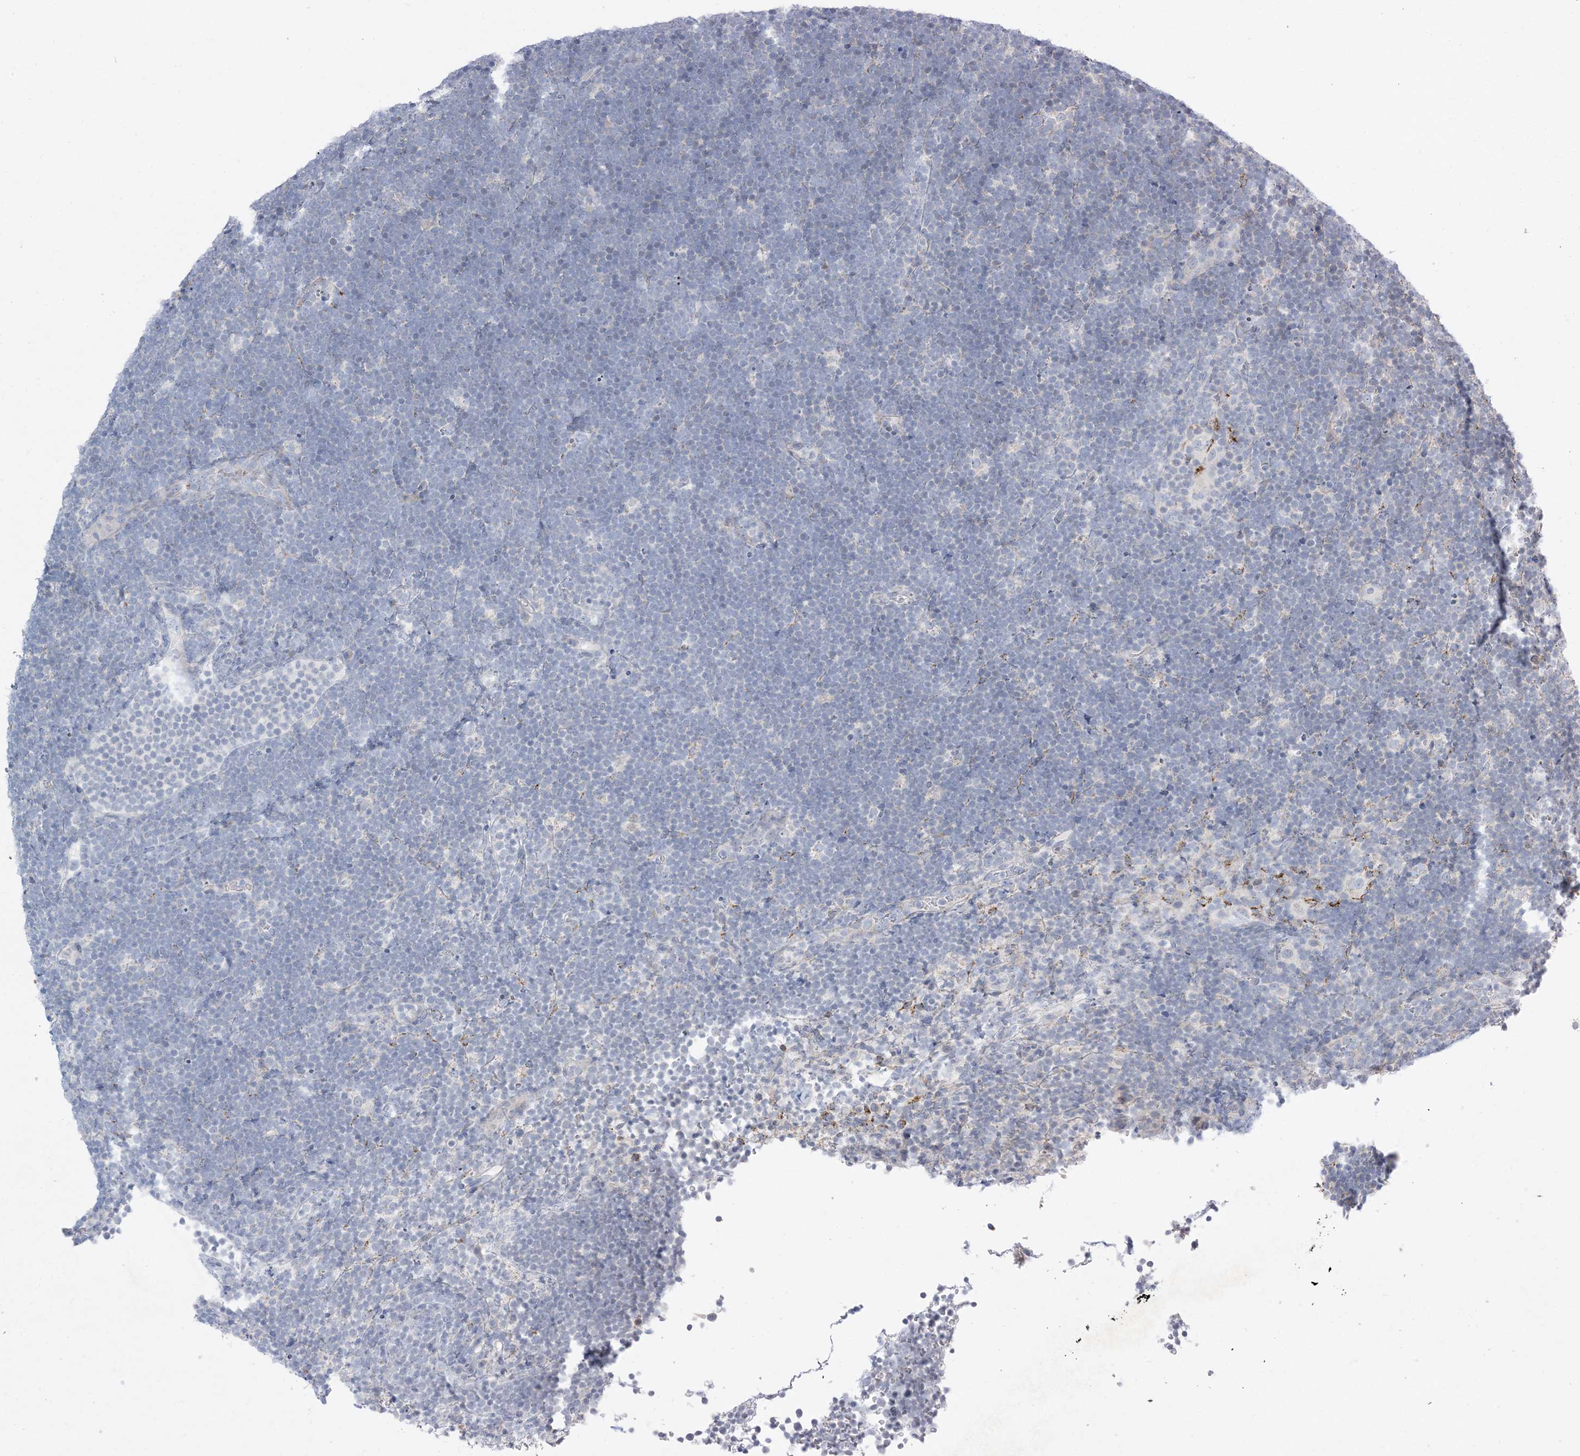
{"staining": {"intensity": "negative", "quantity": "none", "location": "none"}, "tissue": "lymphoma", "cell_type": "Tumor cells", "image_type": "cancer", "snomed": [{"axis": "morphology", "description": "Malignant lymphoma, non-Hodgkin's type, High grade"}, {"axis": "topography", "description": "Lymph node"}], "caption": "DAB (3,3'-diaminobenzidine) immunohistochemical staining of human lymphoma demonstrates no significant staining in tumor cells. The staining is performed using DAB (3,3'-diaminobenzidine) brown chromogen with nuclei counter-stained in using hematoxylin.", "gene": "LTN1", "patient": {"sex": "male", "age": 13}}